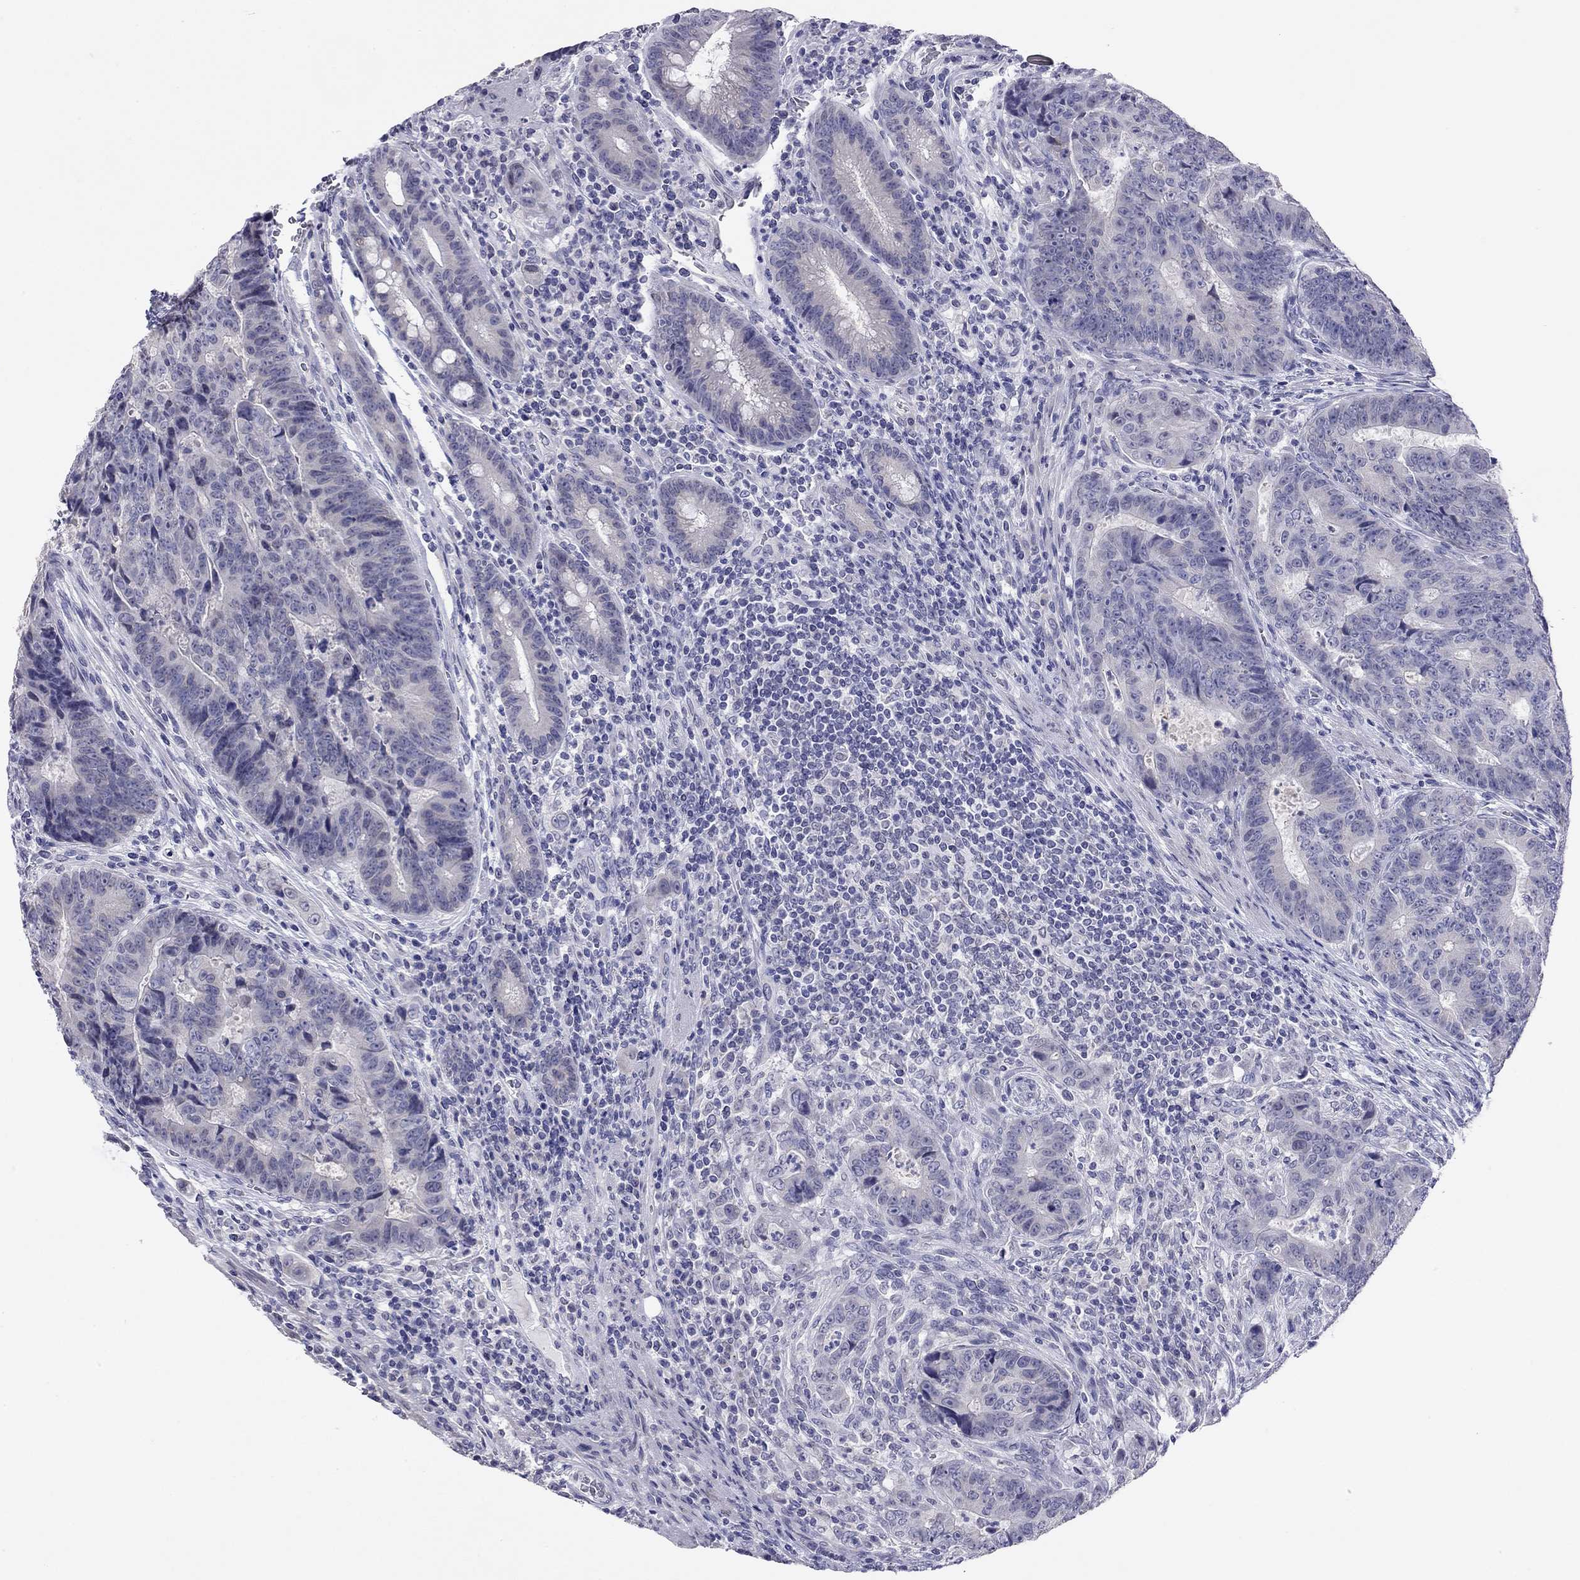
{"staining": {"intensity": "negative", "quantity": "none", "location": "none"}, "tissue": "colorectal cancer", "cell_type": "Tumor cells", "image_type": "cancer", "snomed": [{"axis": "morphology", "description": "Adenocarcinoma, NOS"}, {"axis": "topography", "description": "Colon"}], "caption": "Immunohistochemistry histopathology image of neoplastic tissue: adenocarcinoma (colorectal) stained with DAB exhibits no significant protein expression in tumor cells. (Stains: DAB IHC with hematoxylin counter stain, Microscopy: brightfield microscopy at high magnification).", "gene": "ARMC12", "patient": {"sex": "female", "age": 48}}